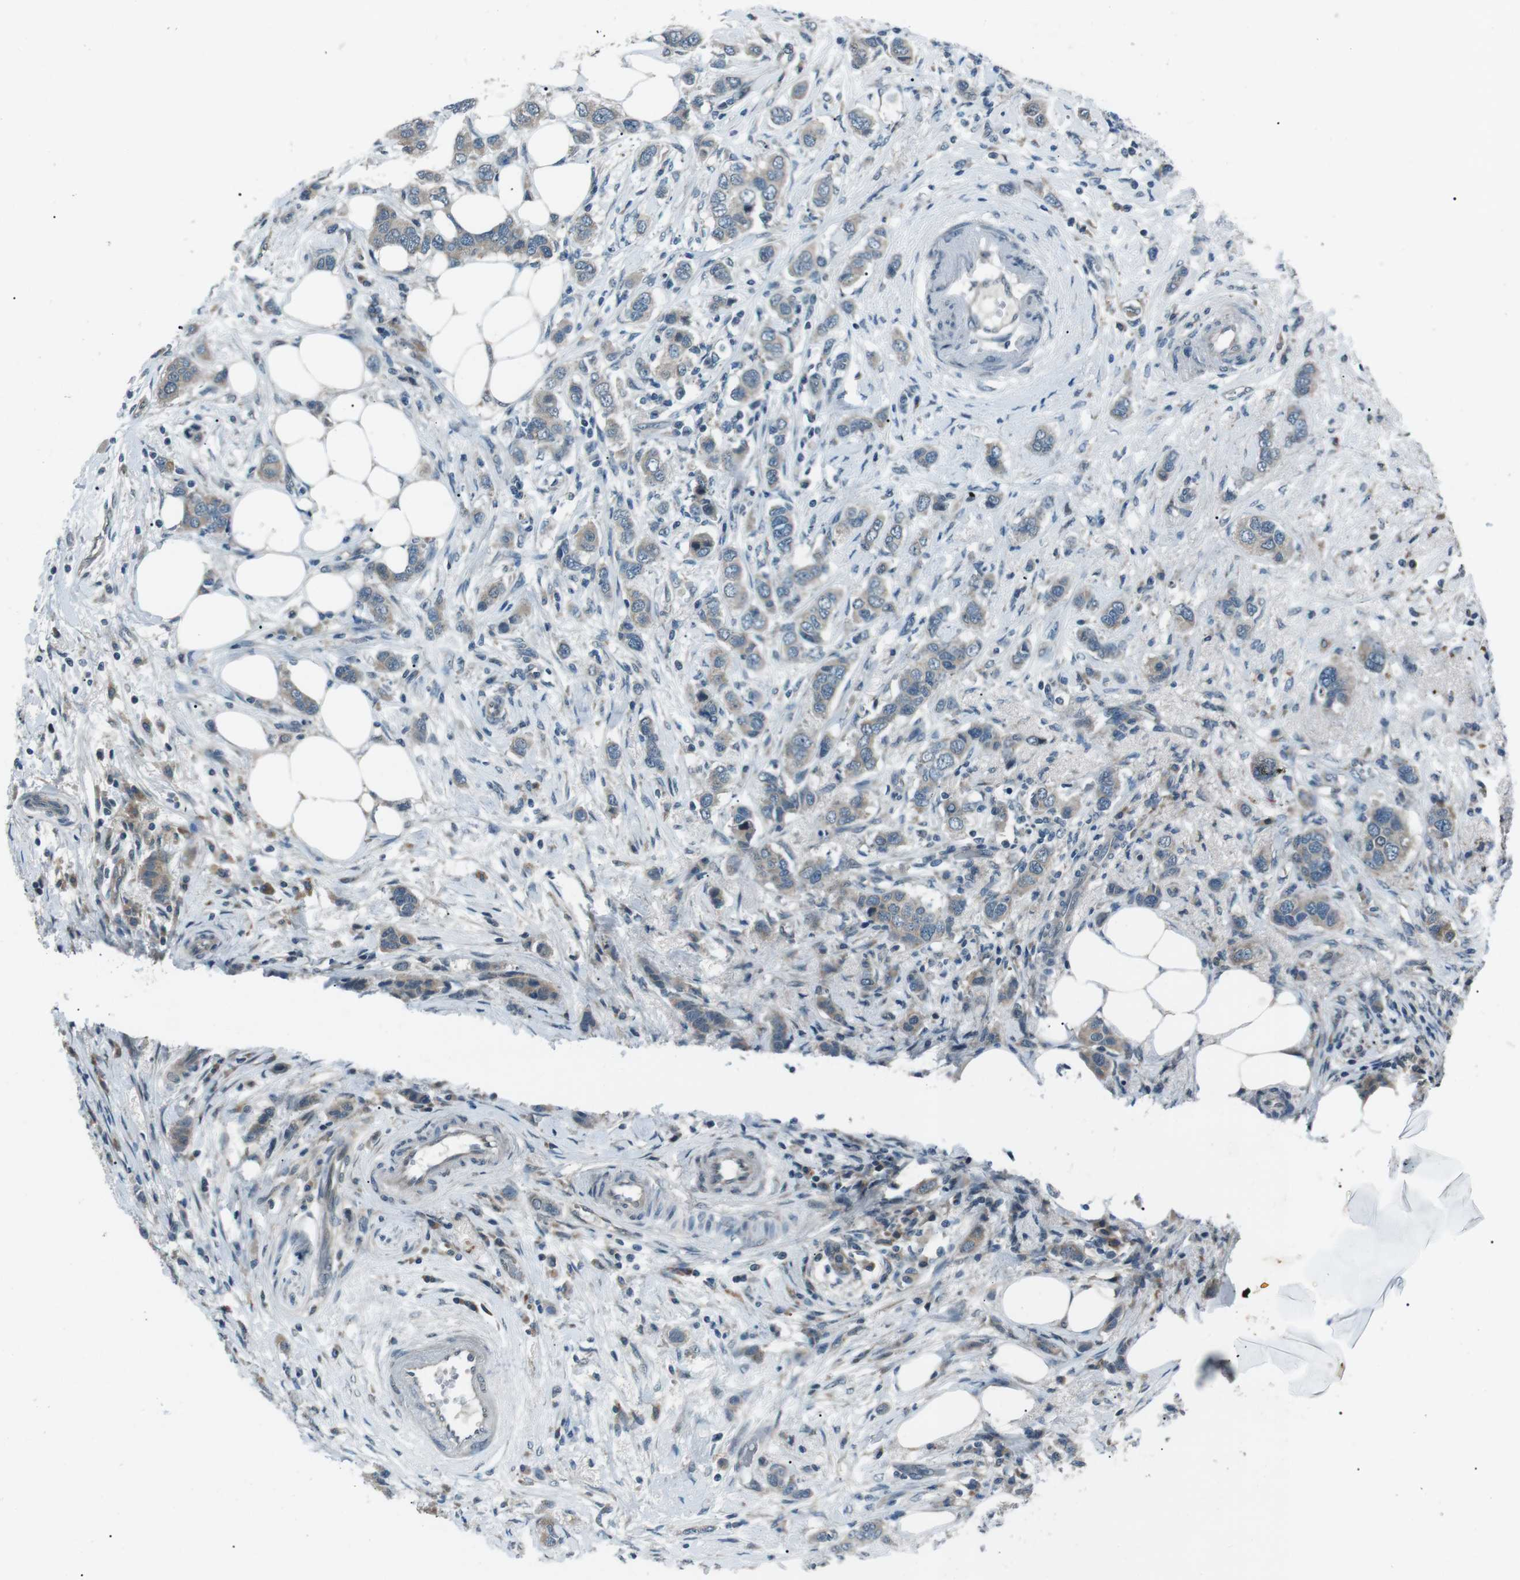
{"staining": {"intensity": "negative", "quantity": "none", "location": "none"}, "tissue": "breast cancer", "cell_type": "Tumor cells", "image_type": "cancer", "snomed": [{"axis": "morphology", "description": "Duct carcinoma"}, {"axis": "topography", "description": "Breast"}], "caption": "Breast cancer (infiltrating ductal carcinoma) was stained to show a protein in brown. There is no significant expression in tumor cells. Nuclei are stained in blue.", "gene": "LRIG2", "patient": {"sex": "female", "age": 50}}